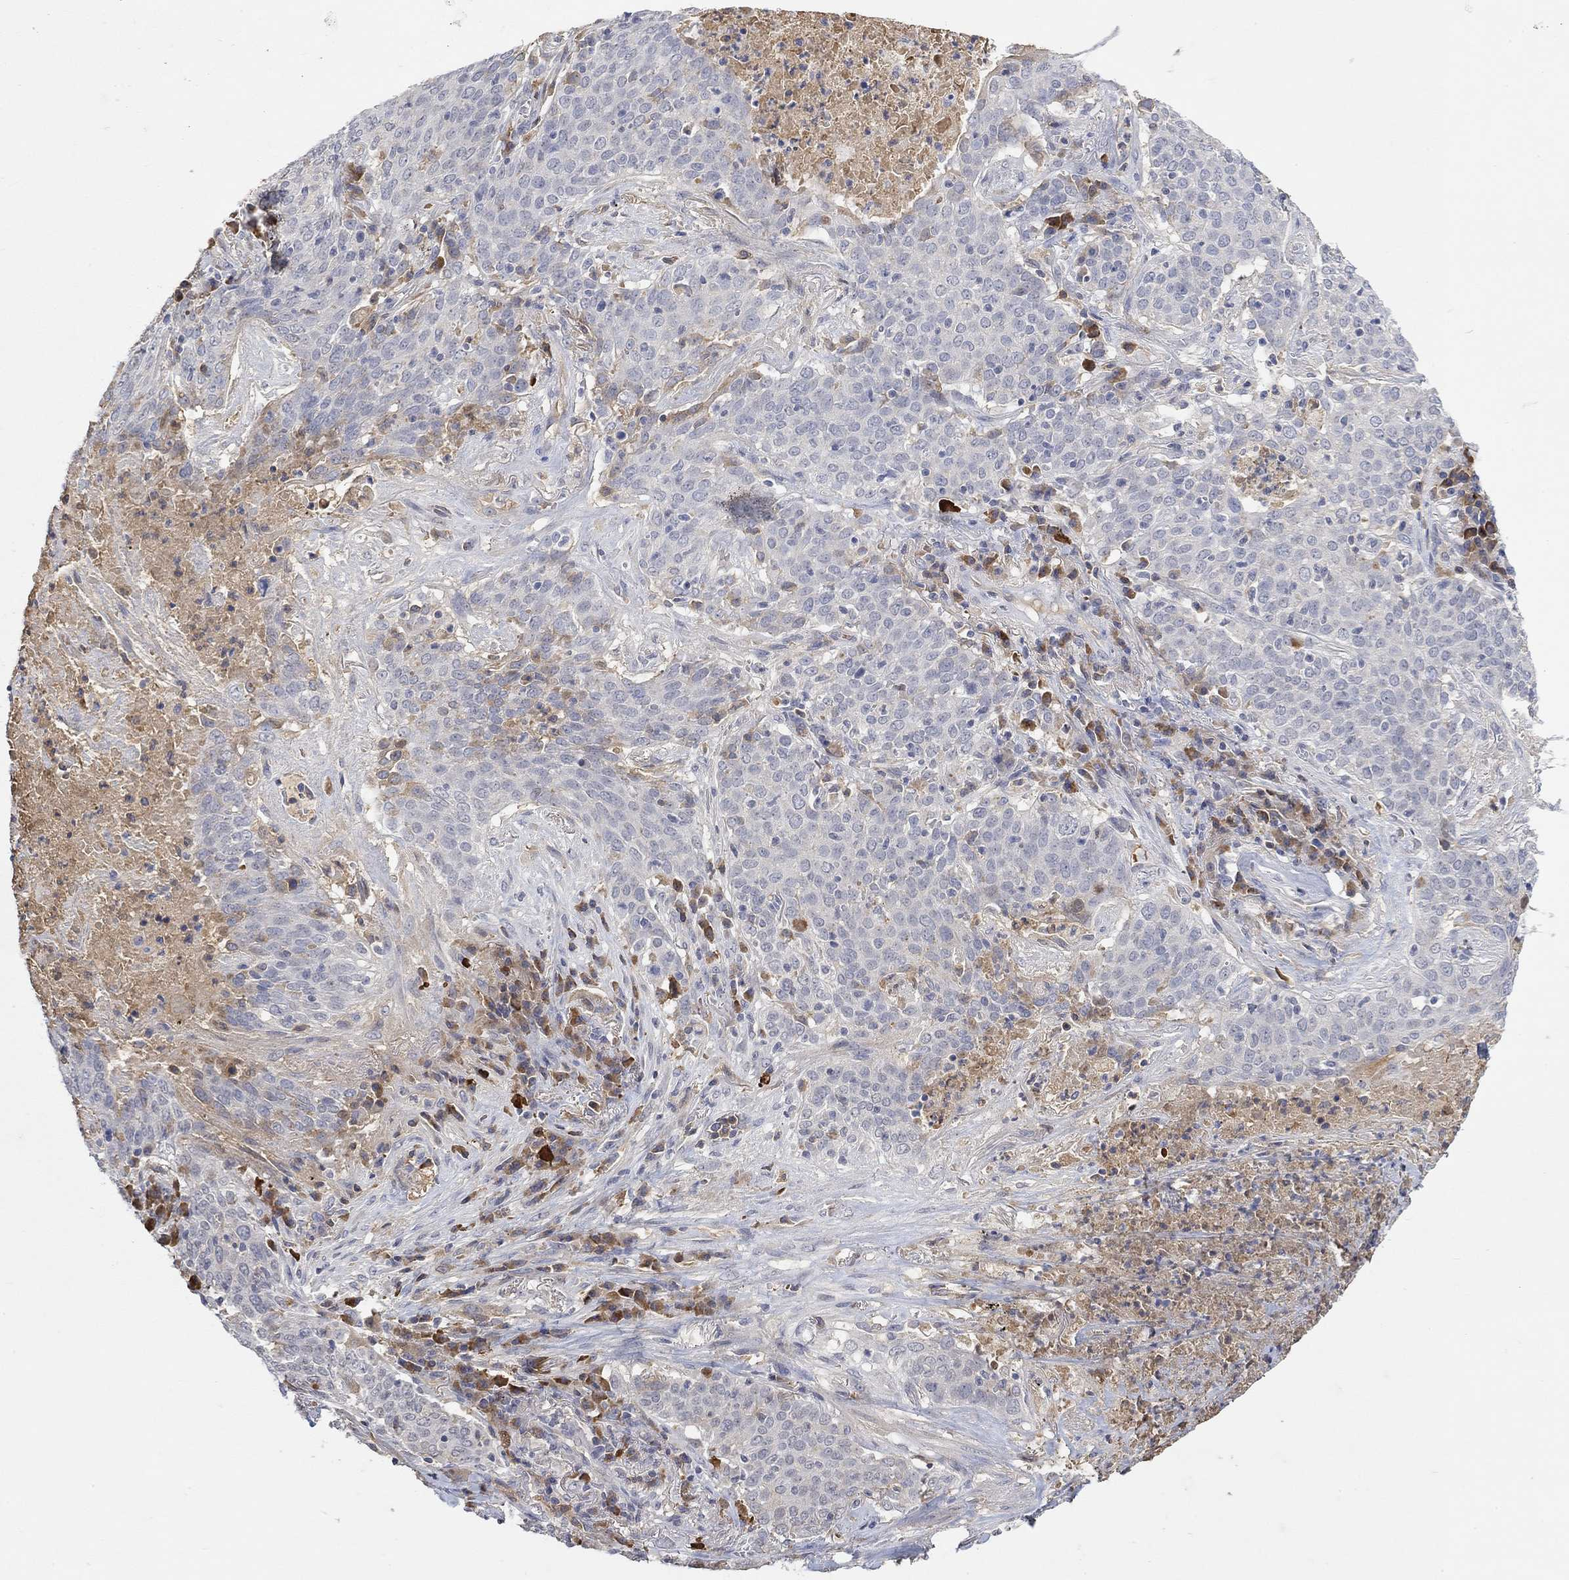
{"staining": {"intensity": "negative", "quantity": "none", "location": "none"}, "tissue": "lung cancer", "cell_type": "Tumor cells", "image_type": "cancer", "snomed": [{"axis": "morphology", "description": "Squamous cell carcinoma, NOS"}, {"axis": "topography", "description": "Lung"}], "caption": "This photomicrograph is of lung cancer stained with IHC to label a protein in brown with the nuclei are counter-stained blue. There is no expression in tumor cells.", "gene": "MSTN", "patient": {"sex": "male", "age": 82}}